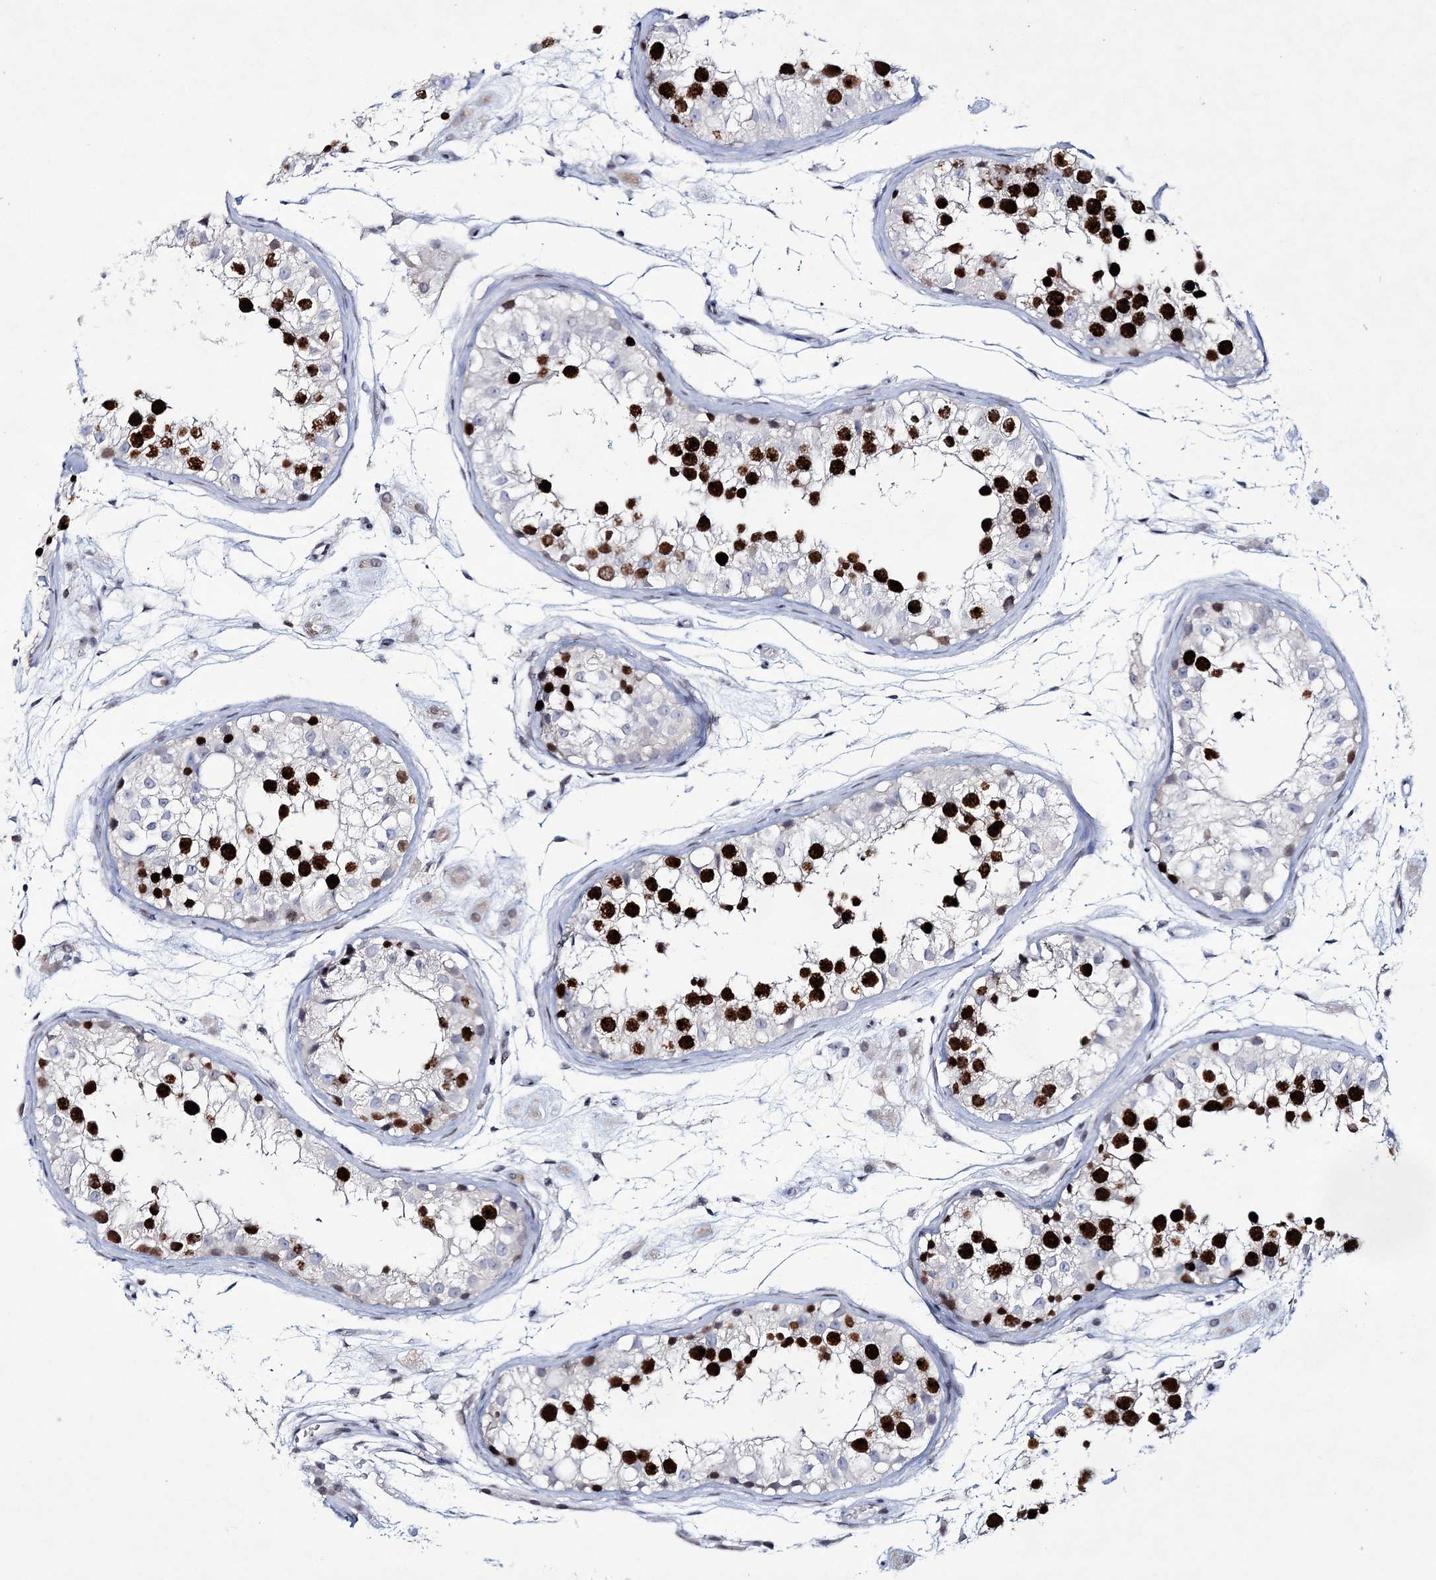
{"staining": {"intensity": "strong", "quantity": ">75%", "location": "nuclear"}, "tissue": "testis", "cell_type": "Cells in seminiferous ducts", "image_type": "normal", "snomed": [{"axis": "morphology", "description": "Normal tissue, NOS"}, {"axis": "morphology", "description": "Adenocarcinoma, metastatic, NOS"}, {"axis": "topography", "description": "Testis"}], "caption": "IHC (DAB) staining of unremarkable testis shows strong nuclear protein expression in approximately >75% of cells in seminiferous ducts. (Stains: DAB (3,3'-diaminobenzidine) in brown, nuclei in blue, Microscopy: brightfield microscopy at high magnification).", "gene": "LRRFIP2", "patient": {"sex": "male", "age": 26}}